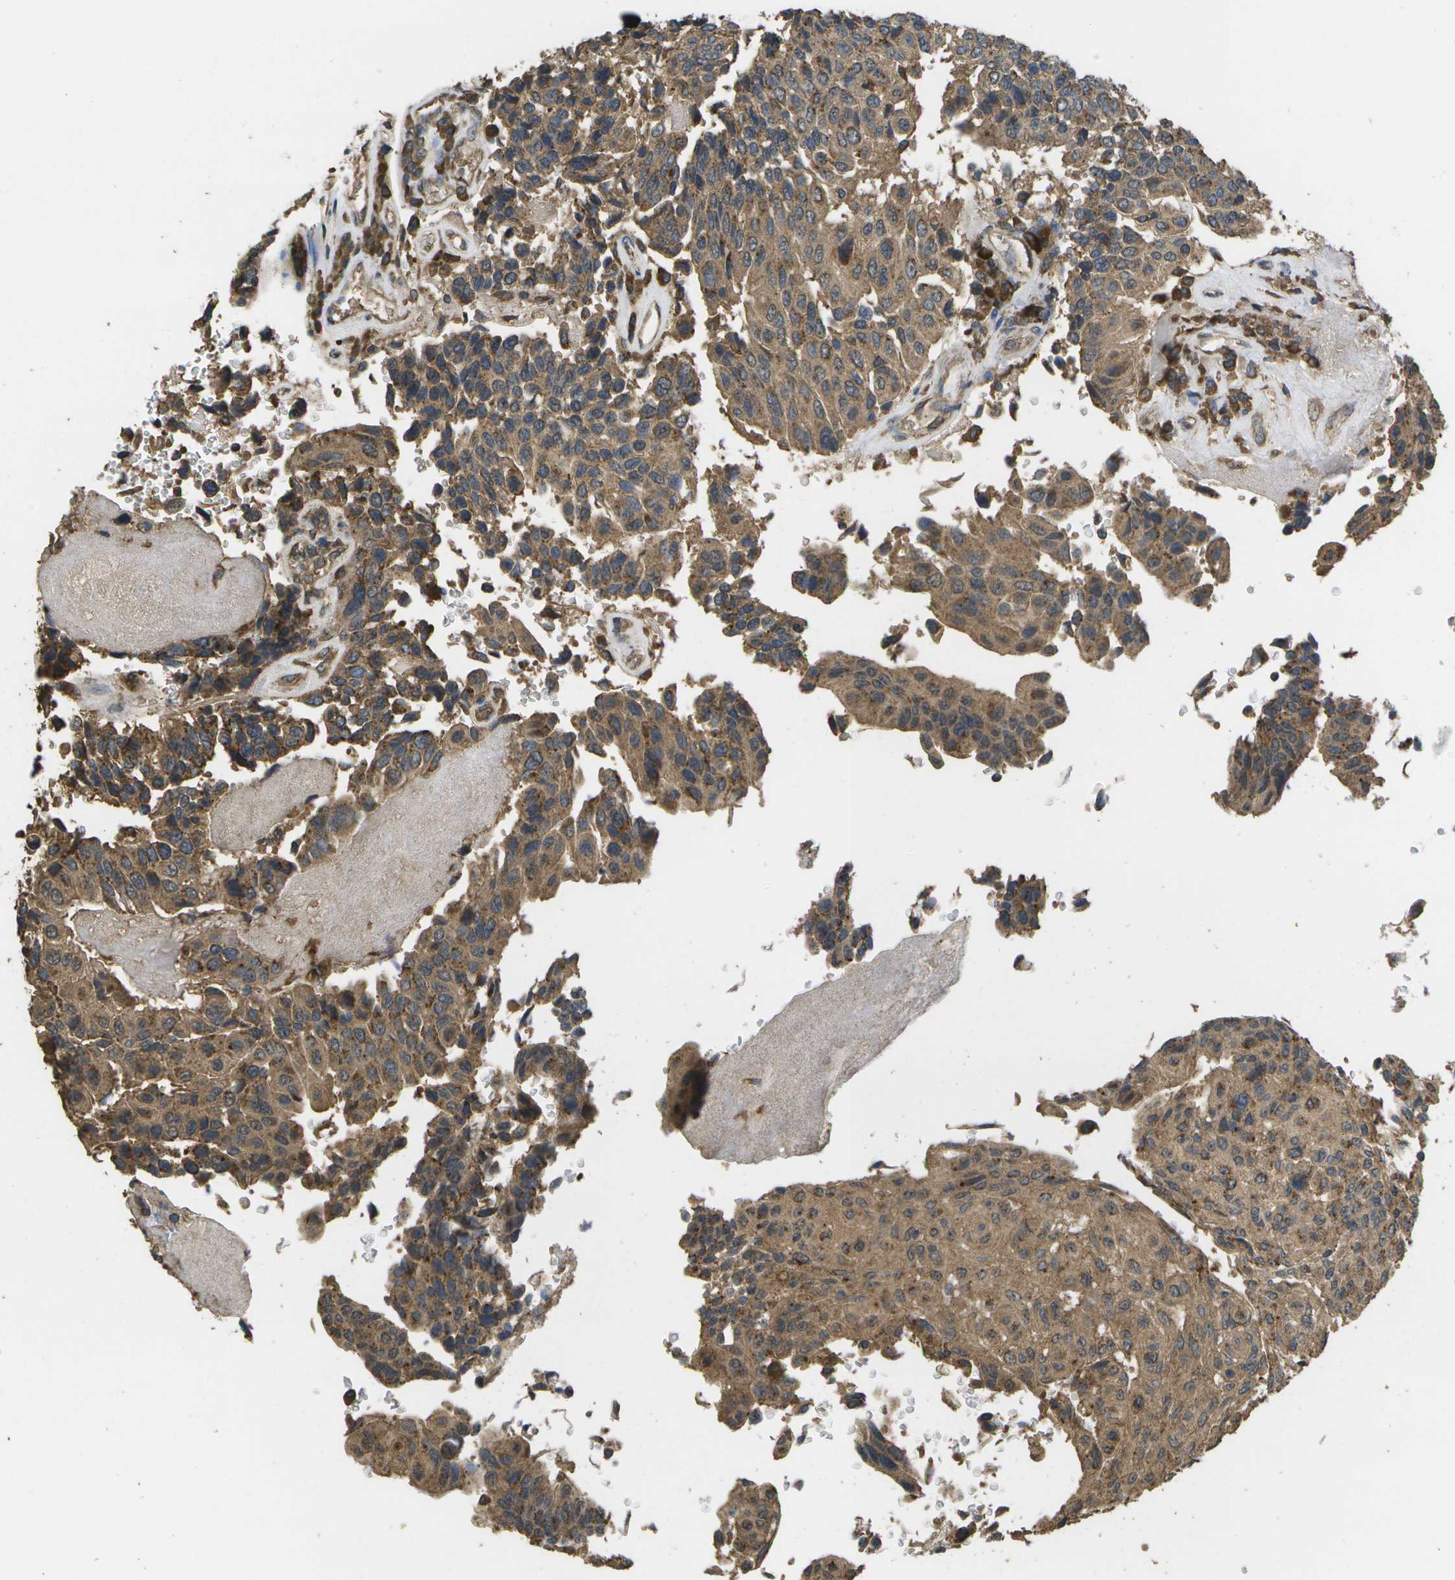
{"staining": {"intensity": "moderate", "quantity": ">75%", "location": "cytoplasmic/membranous"}, "tissue": "urothelial cancer", "cell_type": "Tumor cells", "image_type": "cancer", "snomed": [{"axis": "morphology", "description": "Urothelial carcinoma, High grade"}, {"axis": "topography", "description": "Urinary bladder"}], "caption": "Protein expression analysis of high-grade urothelial carcinoma displays moderate cytoplasmic/membranous staining in about >75% of tumor cells.", "gene": "SACS", "patient": {"sex": "male", "age": 66}}